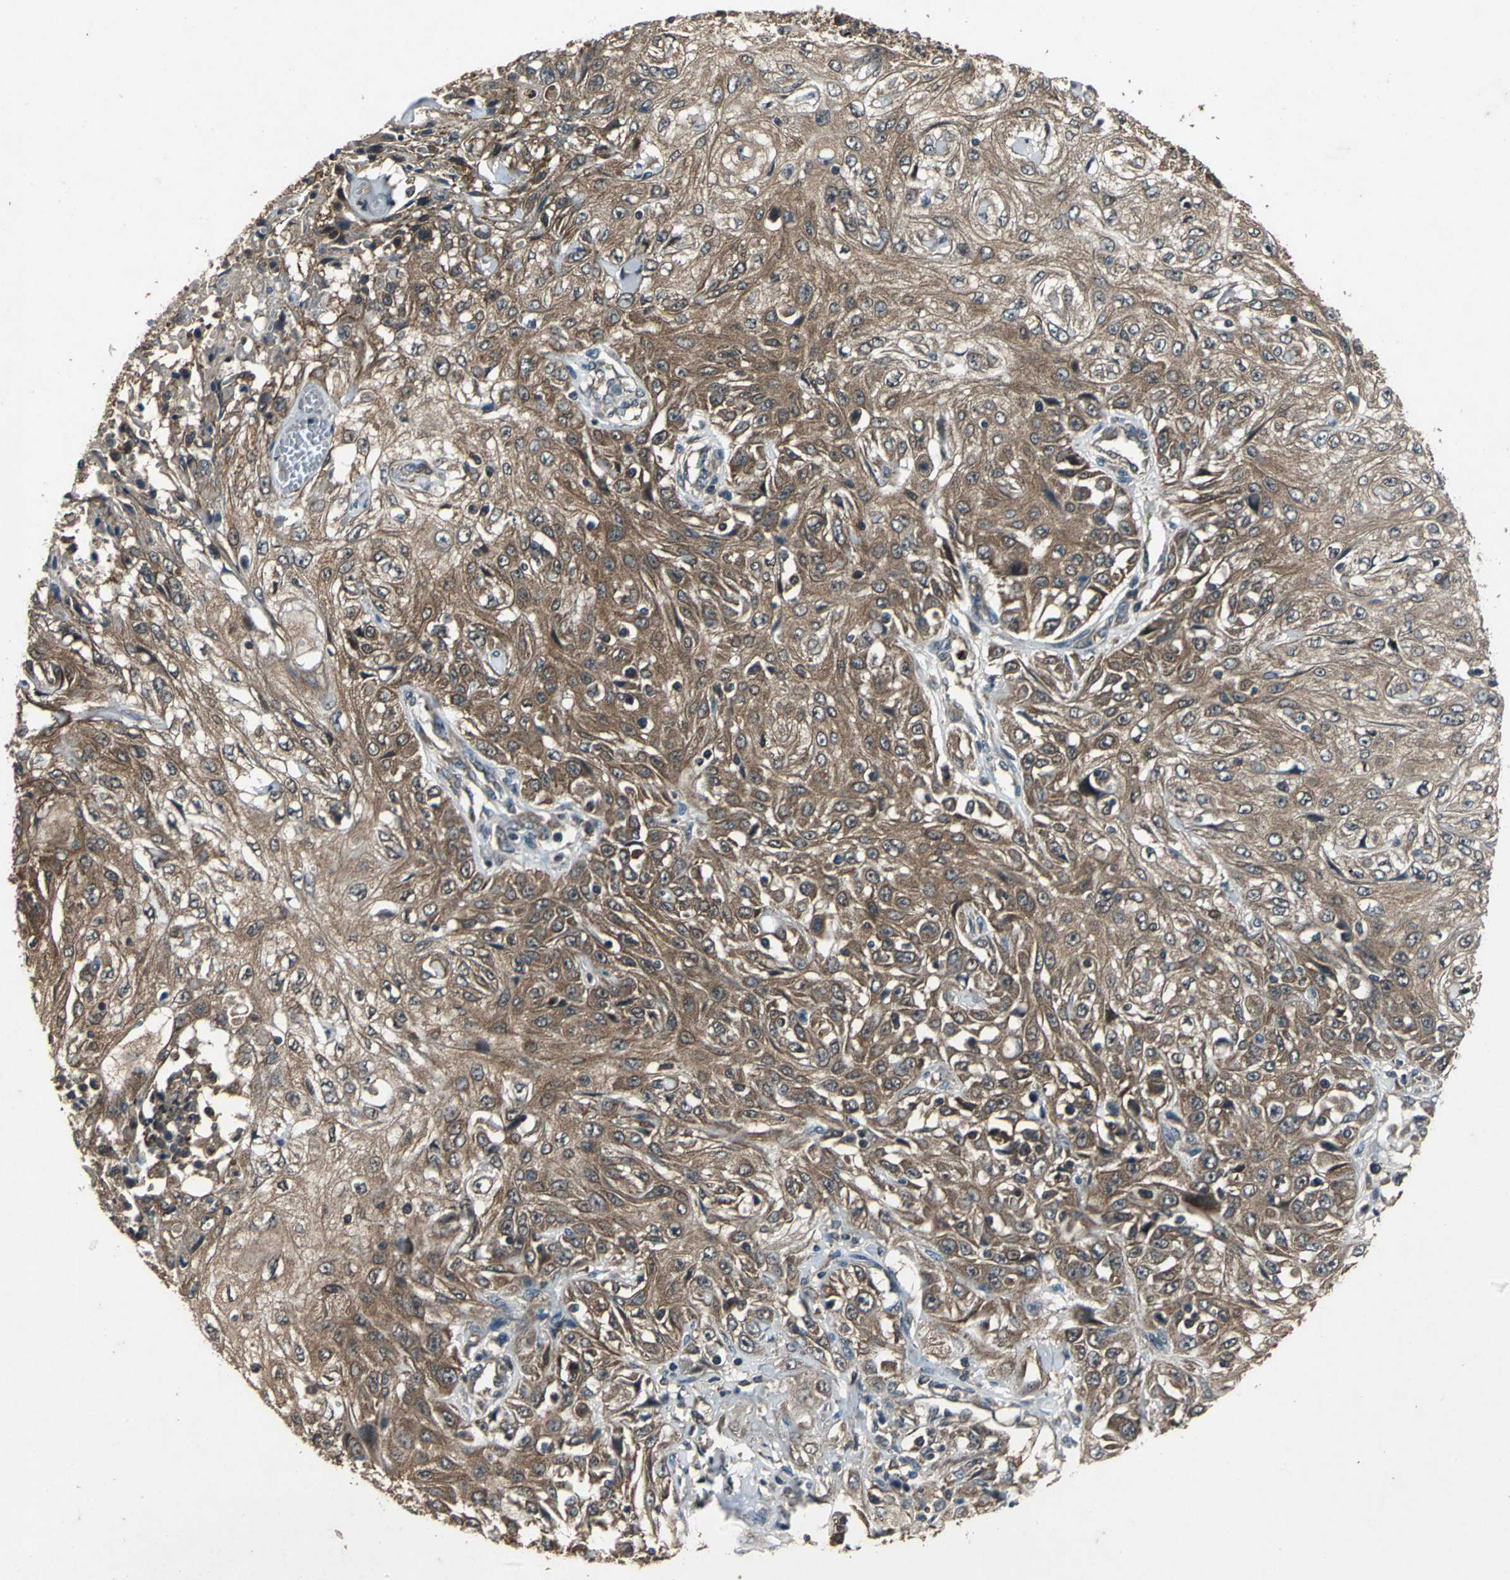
{"staining": {"intensity": "strong", "quantity": ">75%", "location": "cytoplasmic/membranous"}, "tissue": "skin cancer", "cell_type": "Tumor cells", "image_type": "cancer", "snomed": [{"axis": "morphology", "description": "Squamous cell carcinoma, NOS"}, {"axis": "topography", "description": "Skin"}], "caption": "Immunohistochemistry micrograph of human squamous cell carcinoma (skin) stained for a protein (brown), which demonstrates high levels of strong cytoplasmic/membranous positivity in approximately >75% of tumor cells.", "gene": "ZNF608", "patient": {"sex": "male", "age": 75}}